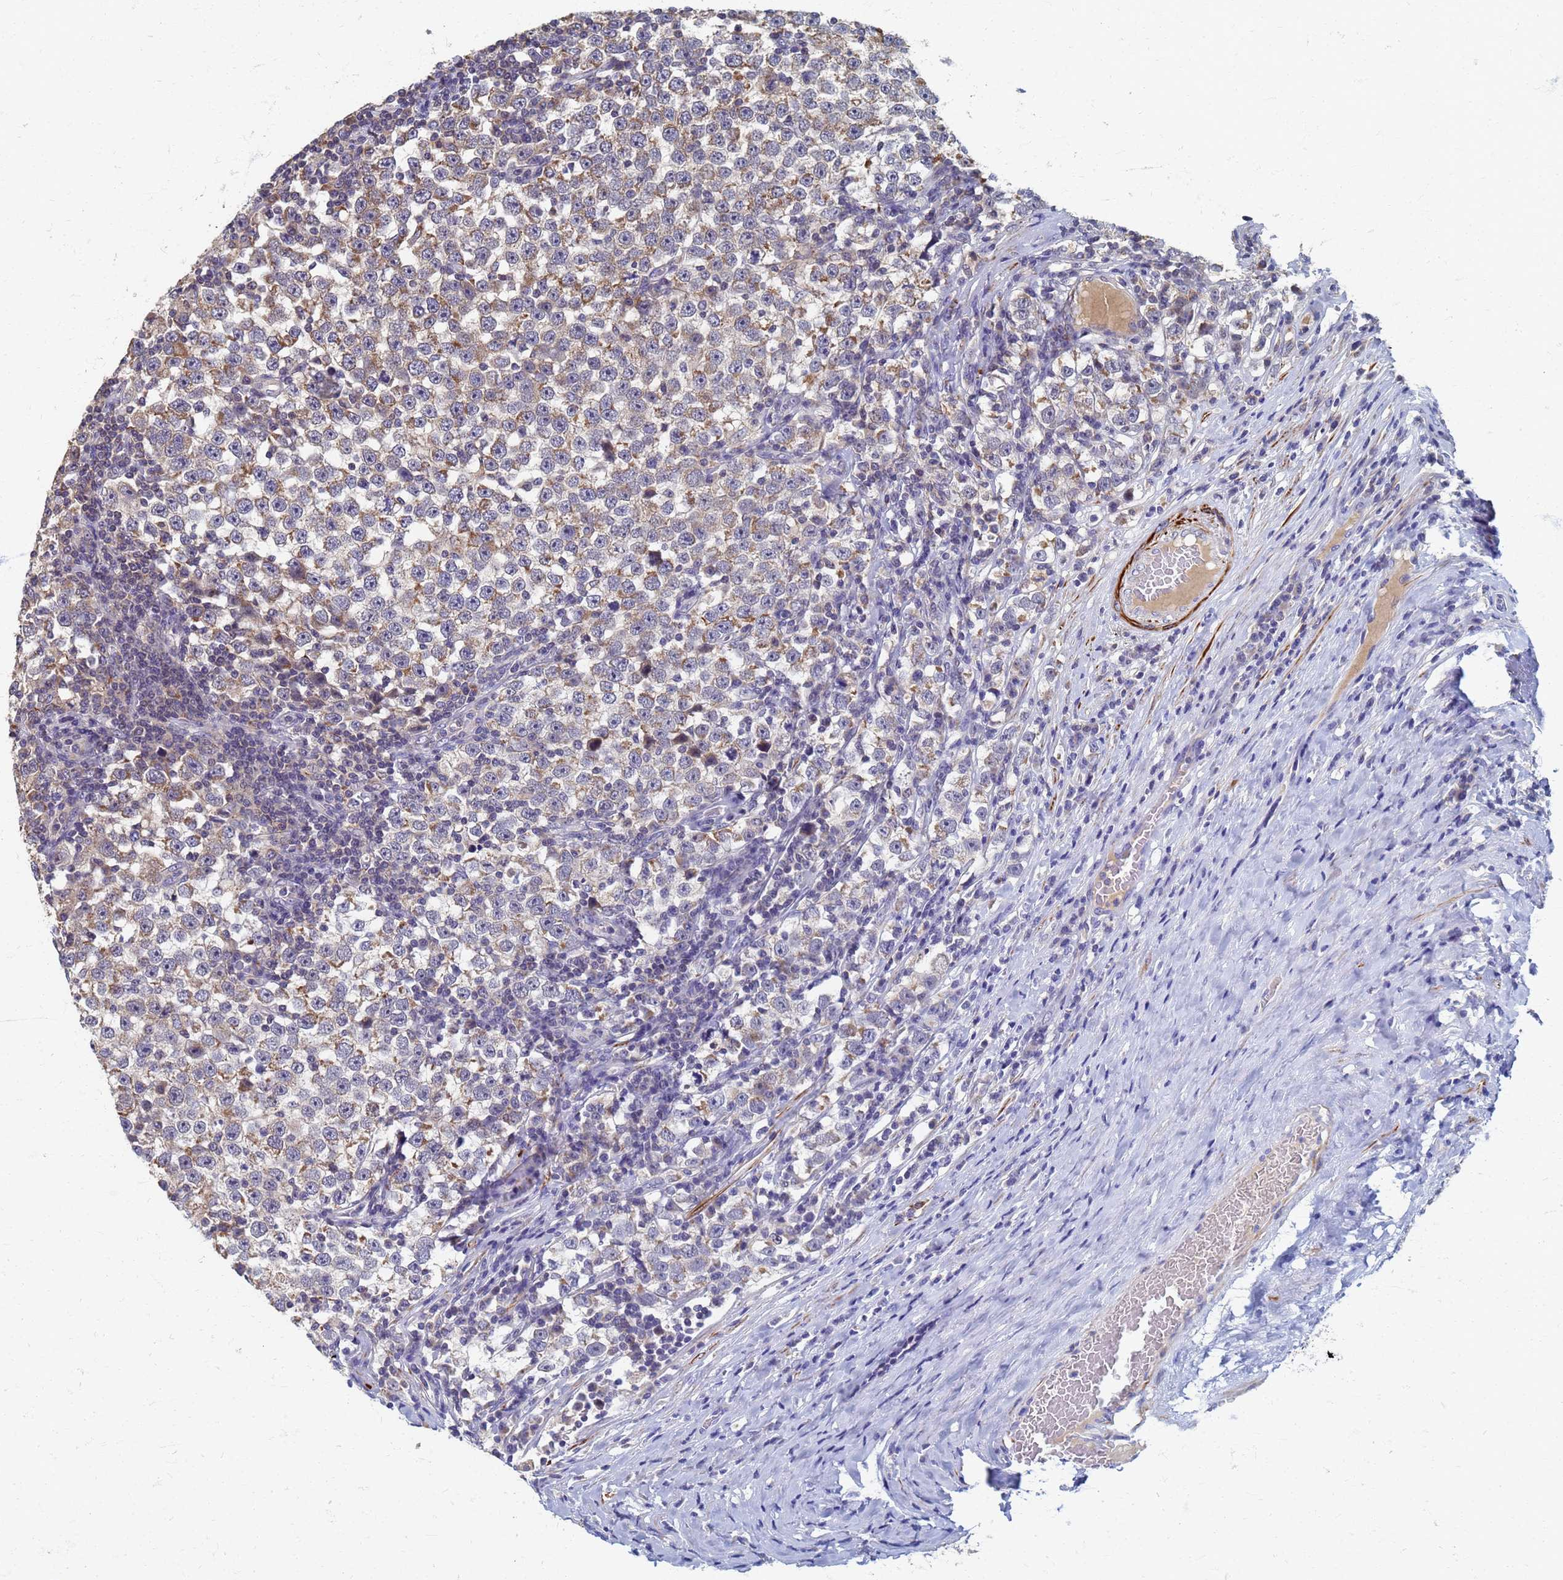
{"staining": {"intensity": "moderate", "quantity": "<25%", "location": "cytoplasmic/membranous"}, "tissue": "testis cancer", "cell_type": "Tumor cells", "image_type": "cancer", "snomed": [{"axis": "morphology", "description": "Normal tissue, NOS"}, {"axis": "morphology", "description": "Seminoma, NOS"}, {"axis": "topography", "description": "Testis"}], "caption": "A histopathology image of human testis cancer (seminoma) stained for a protein reveals moderate cytoplasmic/membranous brown staining in tumor cells. The staining was performed using DAB, with brown indicating positive protein expression. Nuclei are stained blue with hematoxylin.", "gene": "ATPAF1", "patient": {"sex": "male", "age": 43}}